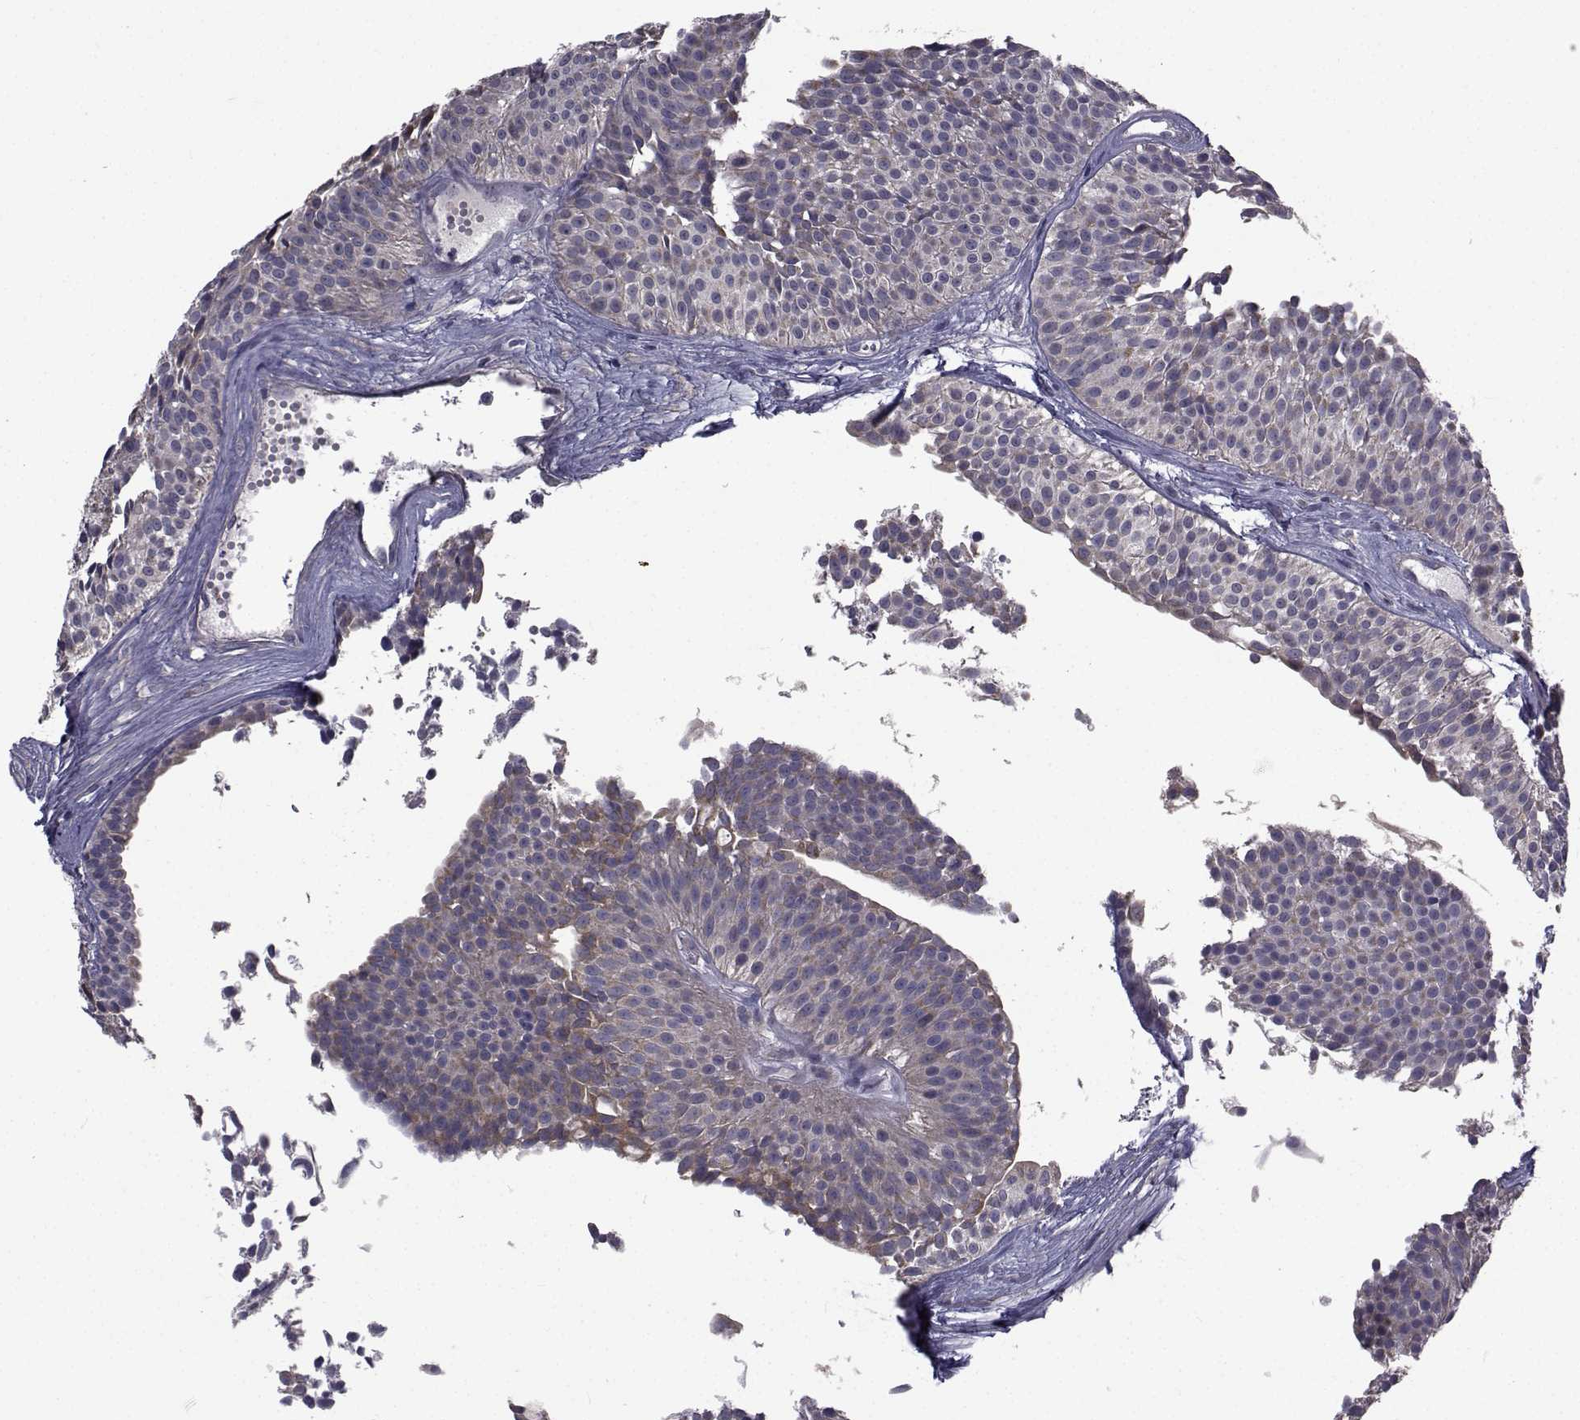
{"staining": {"intensity": "weak", "quantity": "25%-75%", "location": "cytoplasmic/membranous"}, "tissue": "urothelial cancer", "cell_type": "Tumor cells", "image_type": "cancer", "snomed": [{"axis": "morphology", "description": "Urothelial carcinoma, Low grade"}, {"axis": "topography", "description": "Urinary bladder"}], "caption": "Protein analysis of urothelial cancer tissue displays weak cytoplasmic/membranous staining in approximately 25%-75% of tumor cells. The staining is performed using DAB brown chromogen to label protein expression. The nuclei are counter-stained blue using hematoxylin.", "gene": "FDXR", "patient": {"sex": "male", "age": 63}}